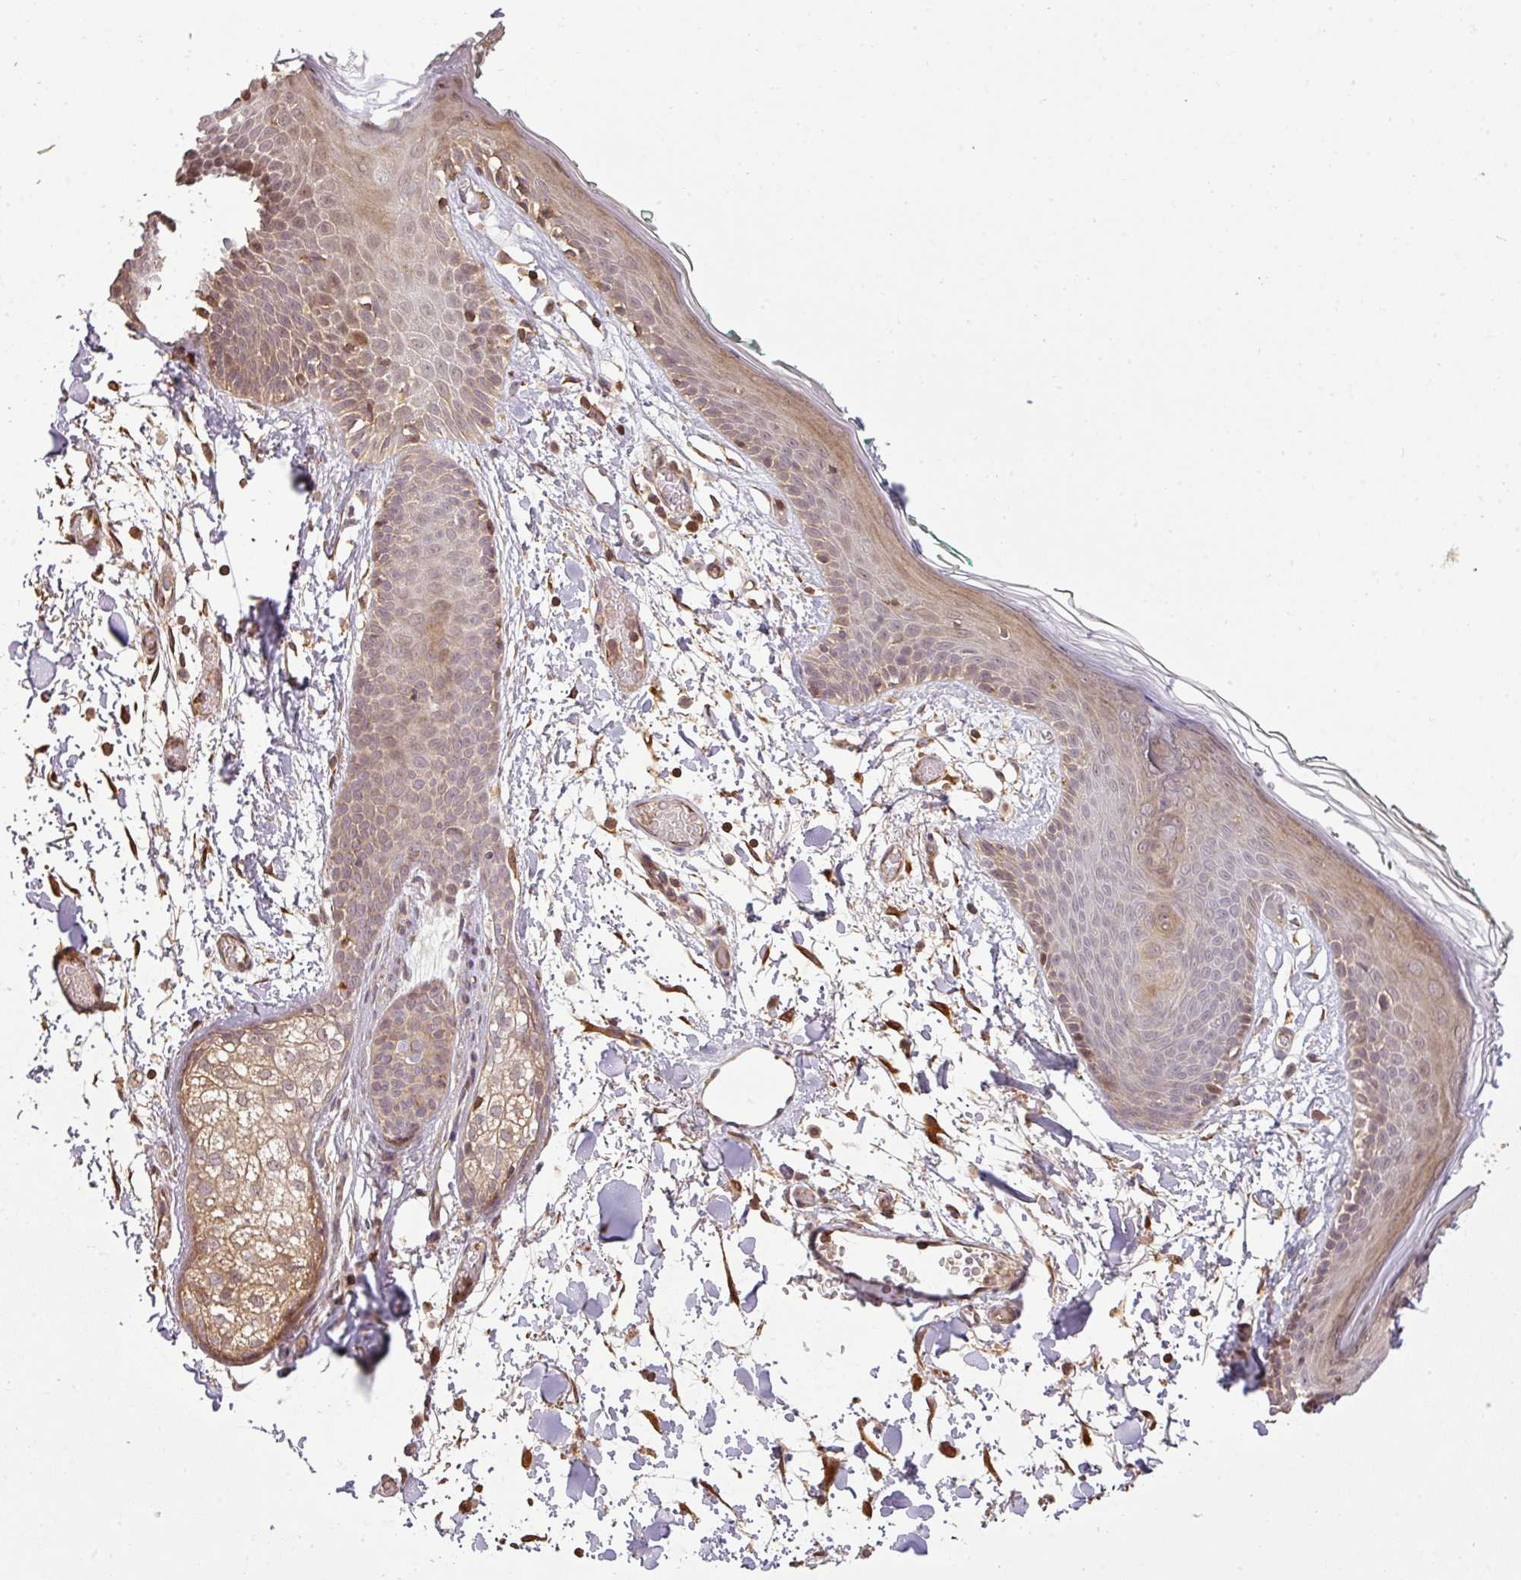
{"staining": {"intensity": "strong", "quantity": ">75%", "location": "cytoplasmic/membranous"}, "tissue": "skin", "cell_type": "Fibroblasts", "image_type": "normal", "snomed": [{"axis": "morphology", "description": "Normal tissue, NOS"}, {"axis": "topography", "description": "Skin"}], "caption": "A high-resolution photomicrograph shows immunohistochemistry (IHC) staining of normal skin, which reveals strong cytoplasmic/membranous positivity in approximately >75% of fibroblasts. Nuclei are stained in blue.", "gene": "FAIM", "patient": {"sex": "male", "age": 79}}